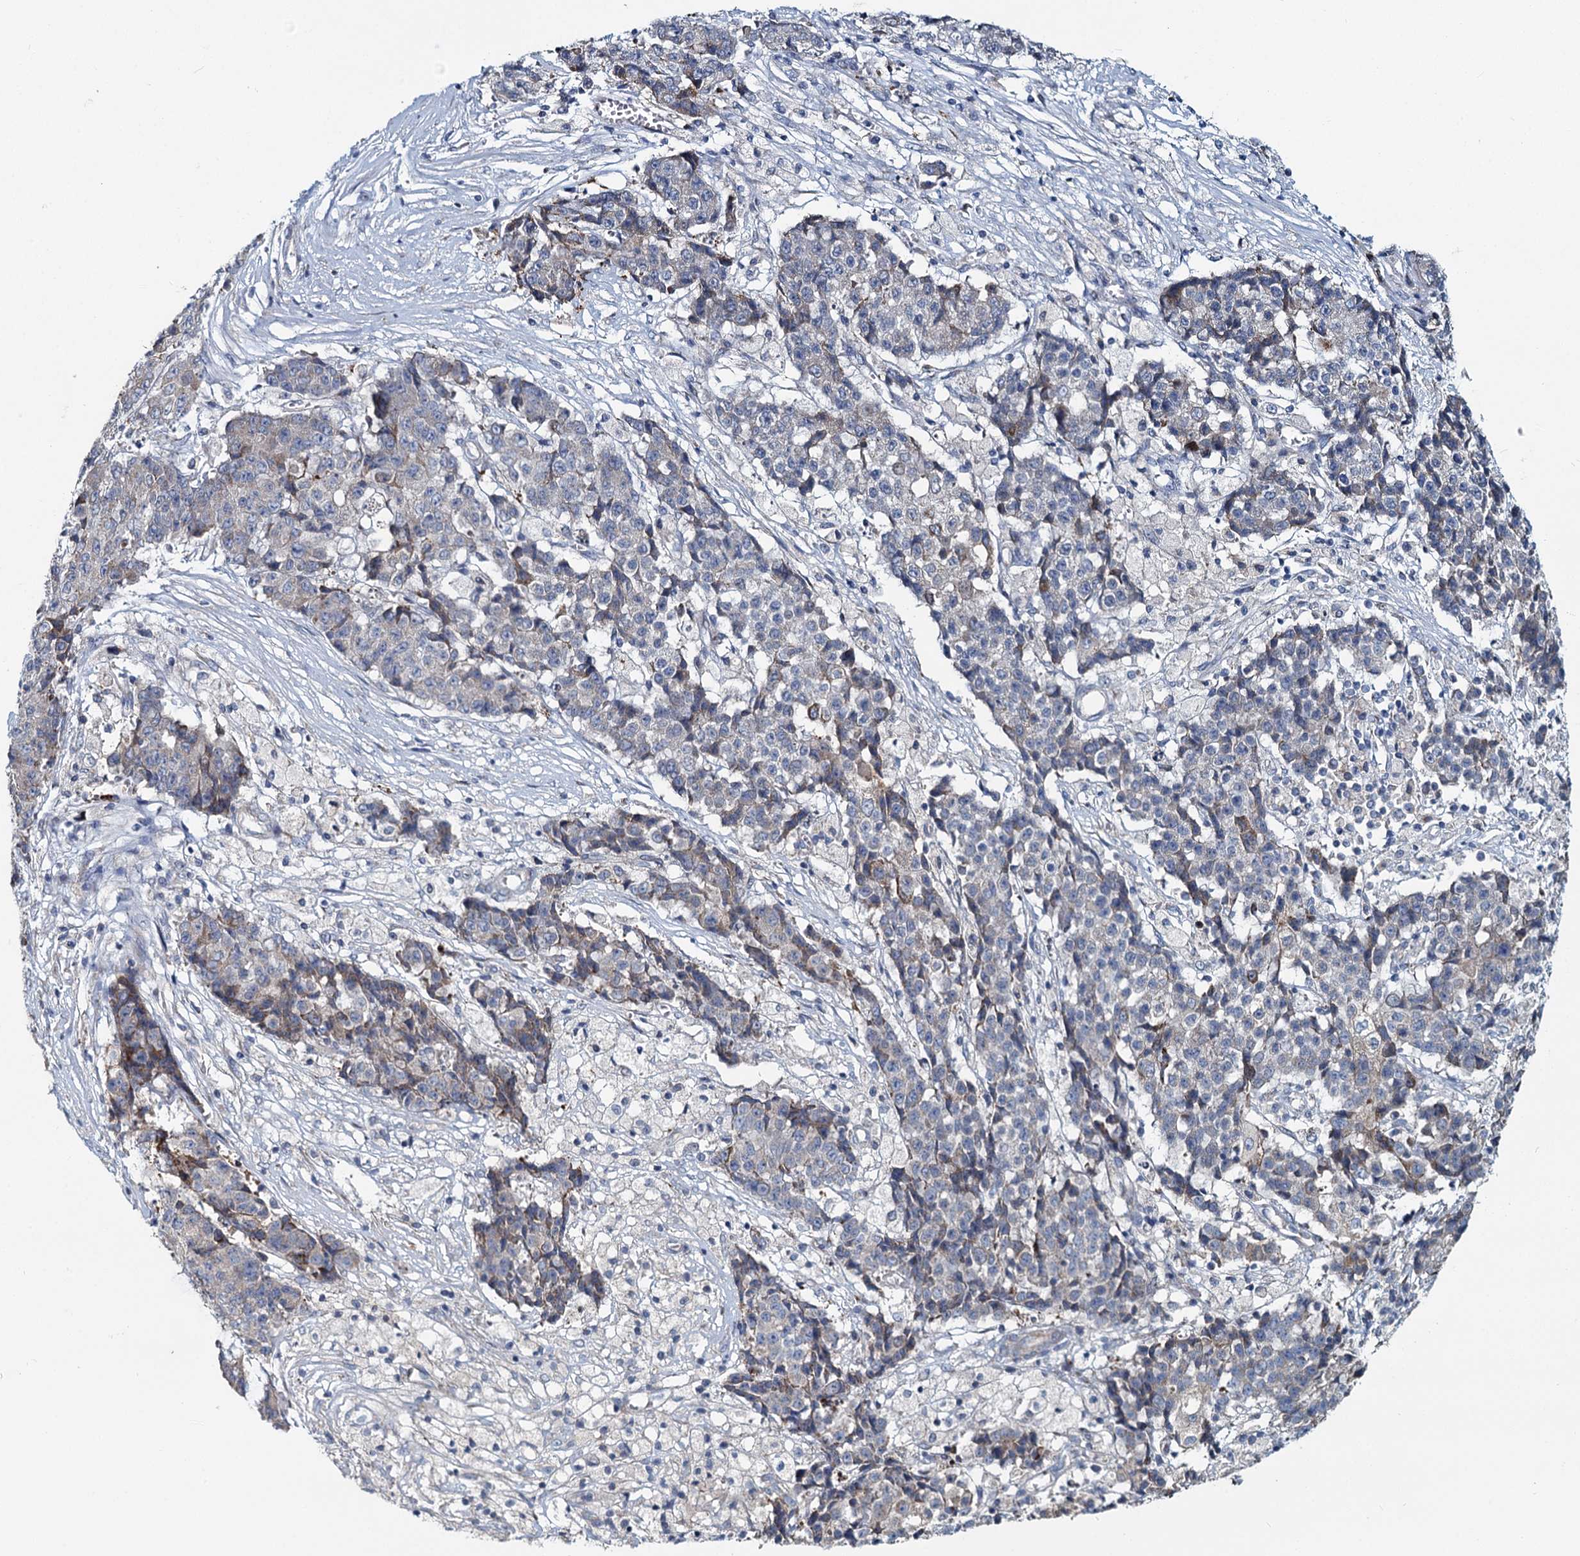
{"staining": {"intensity": "weak", "quantity": "<25%", "location": "cytoplasmic/membranous"}, "tissue": "ovarian cancer", "cell_type": "Tumor cells", "image_type": "cancer", "snomed": [{"axis": "morphology", "description": "Carcinoma, endometroid"}, {"axis": "topography", "description": "Ovary"}], "caption": "DAB (3,3'-diaminobenzidine) immunohistochemical staining of human ovarian endometroid carcinoma demonstrates no significant expression in tumor cells.", "gene": "DCUN1D2", "patient": {"sex": "female", "age": 42}}